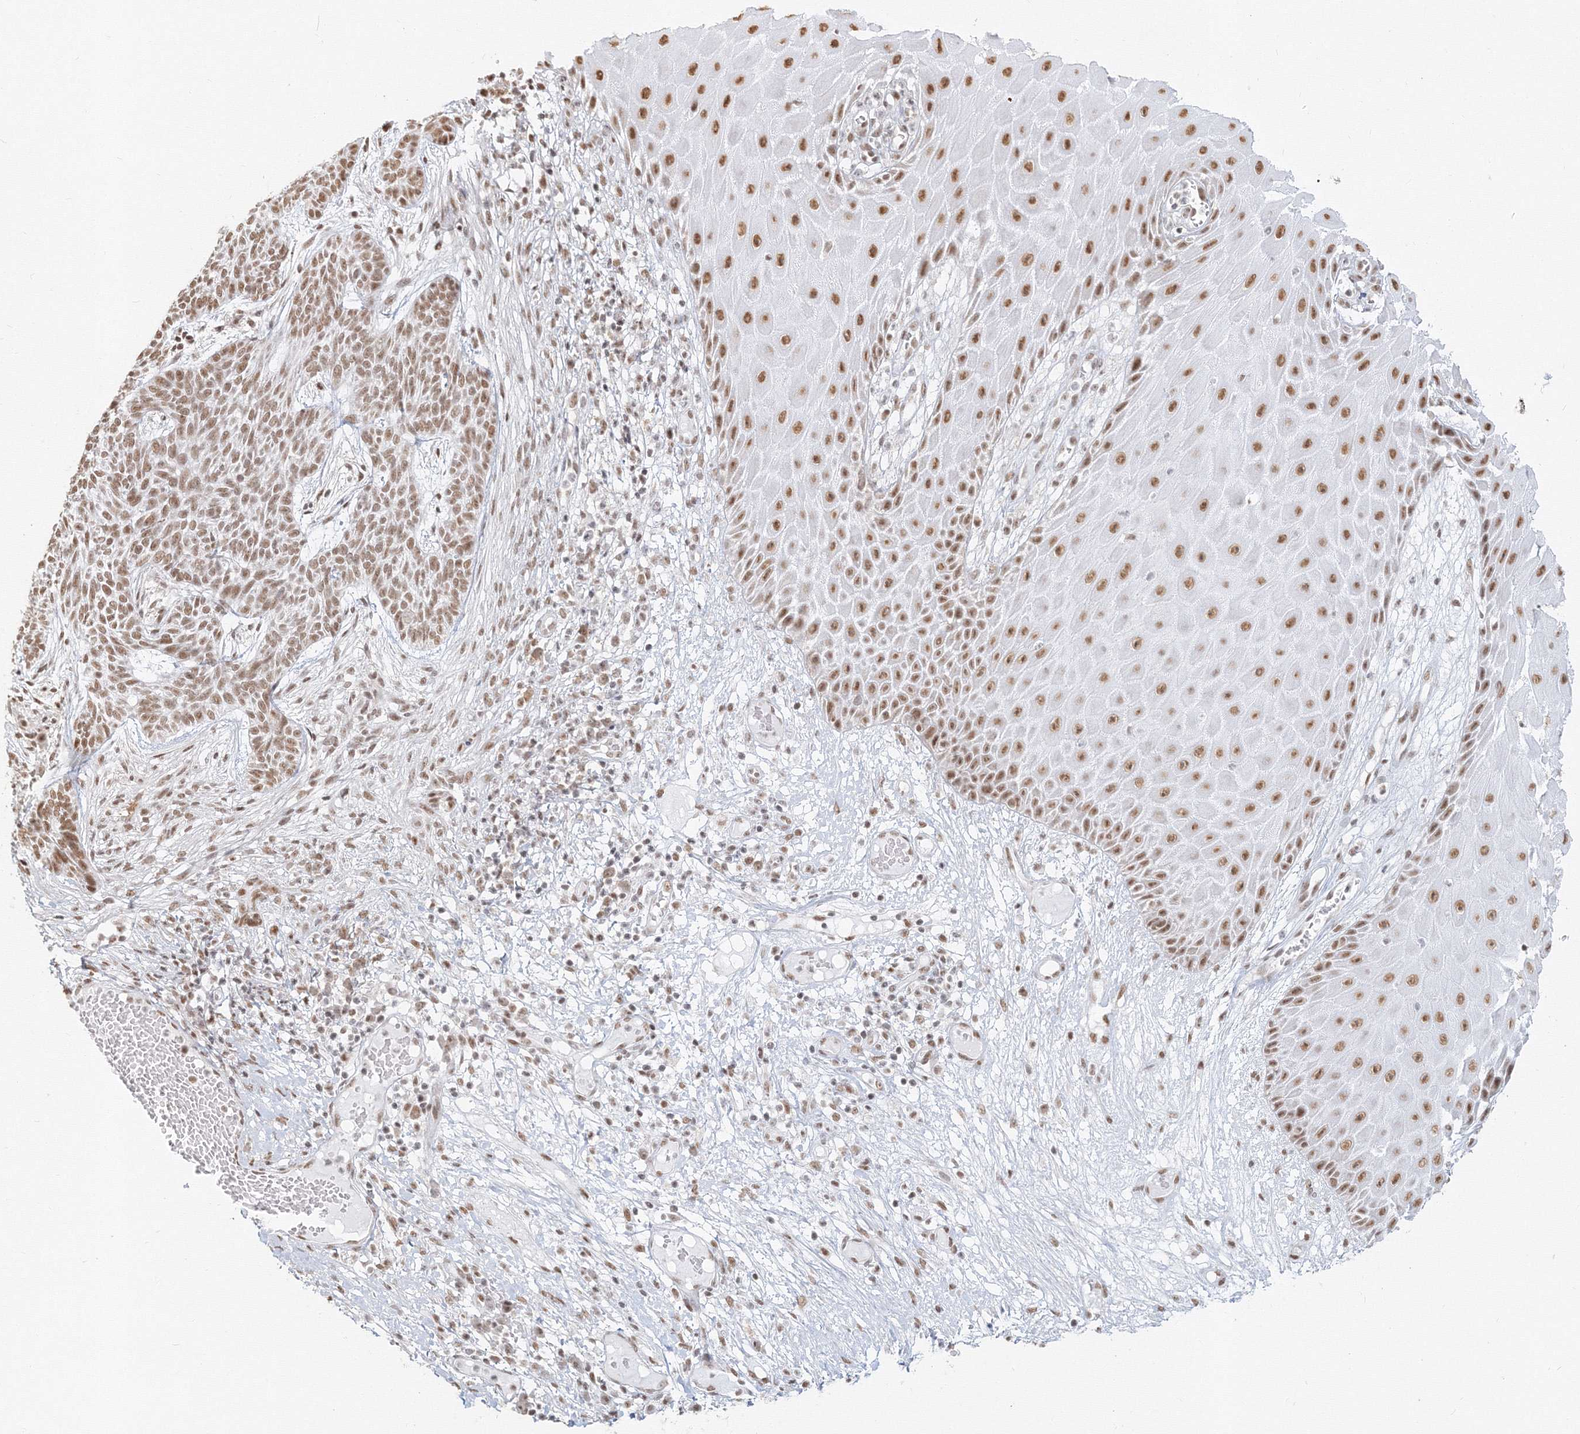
{"staining": {"intensity": "moderate", "quantity": ">75%", "location": "nuclear"}, "tissue": "skin cancer", "cell_type": "Tumor cells", "image_type": "cancer", "snomed": [{"axis": "morphology", "description": "Normal tissue, NOS"}, {"axis": "morphology", "description": "Basal cell carcinoma"}, {"axis": "topography", "description": "Skin"}], "caption": "IHC staining of skin cancer (basal cell carcinoma), which exhibits medium levels of moderate nuclear staining in about >75% of tumor cells indicating moderate nuclear protein positivity. The staining was performed using DAB (brown) for protein detection and nuclei were counterstained in hematoxylin (blue).", "gene": "PPP4R2", "patient": {"sex": "male", "age": 64}}